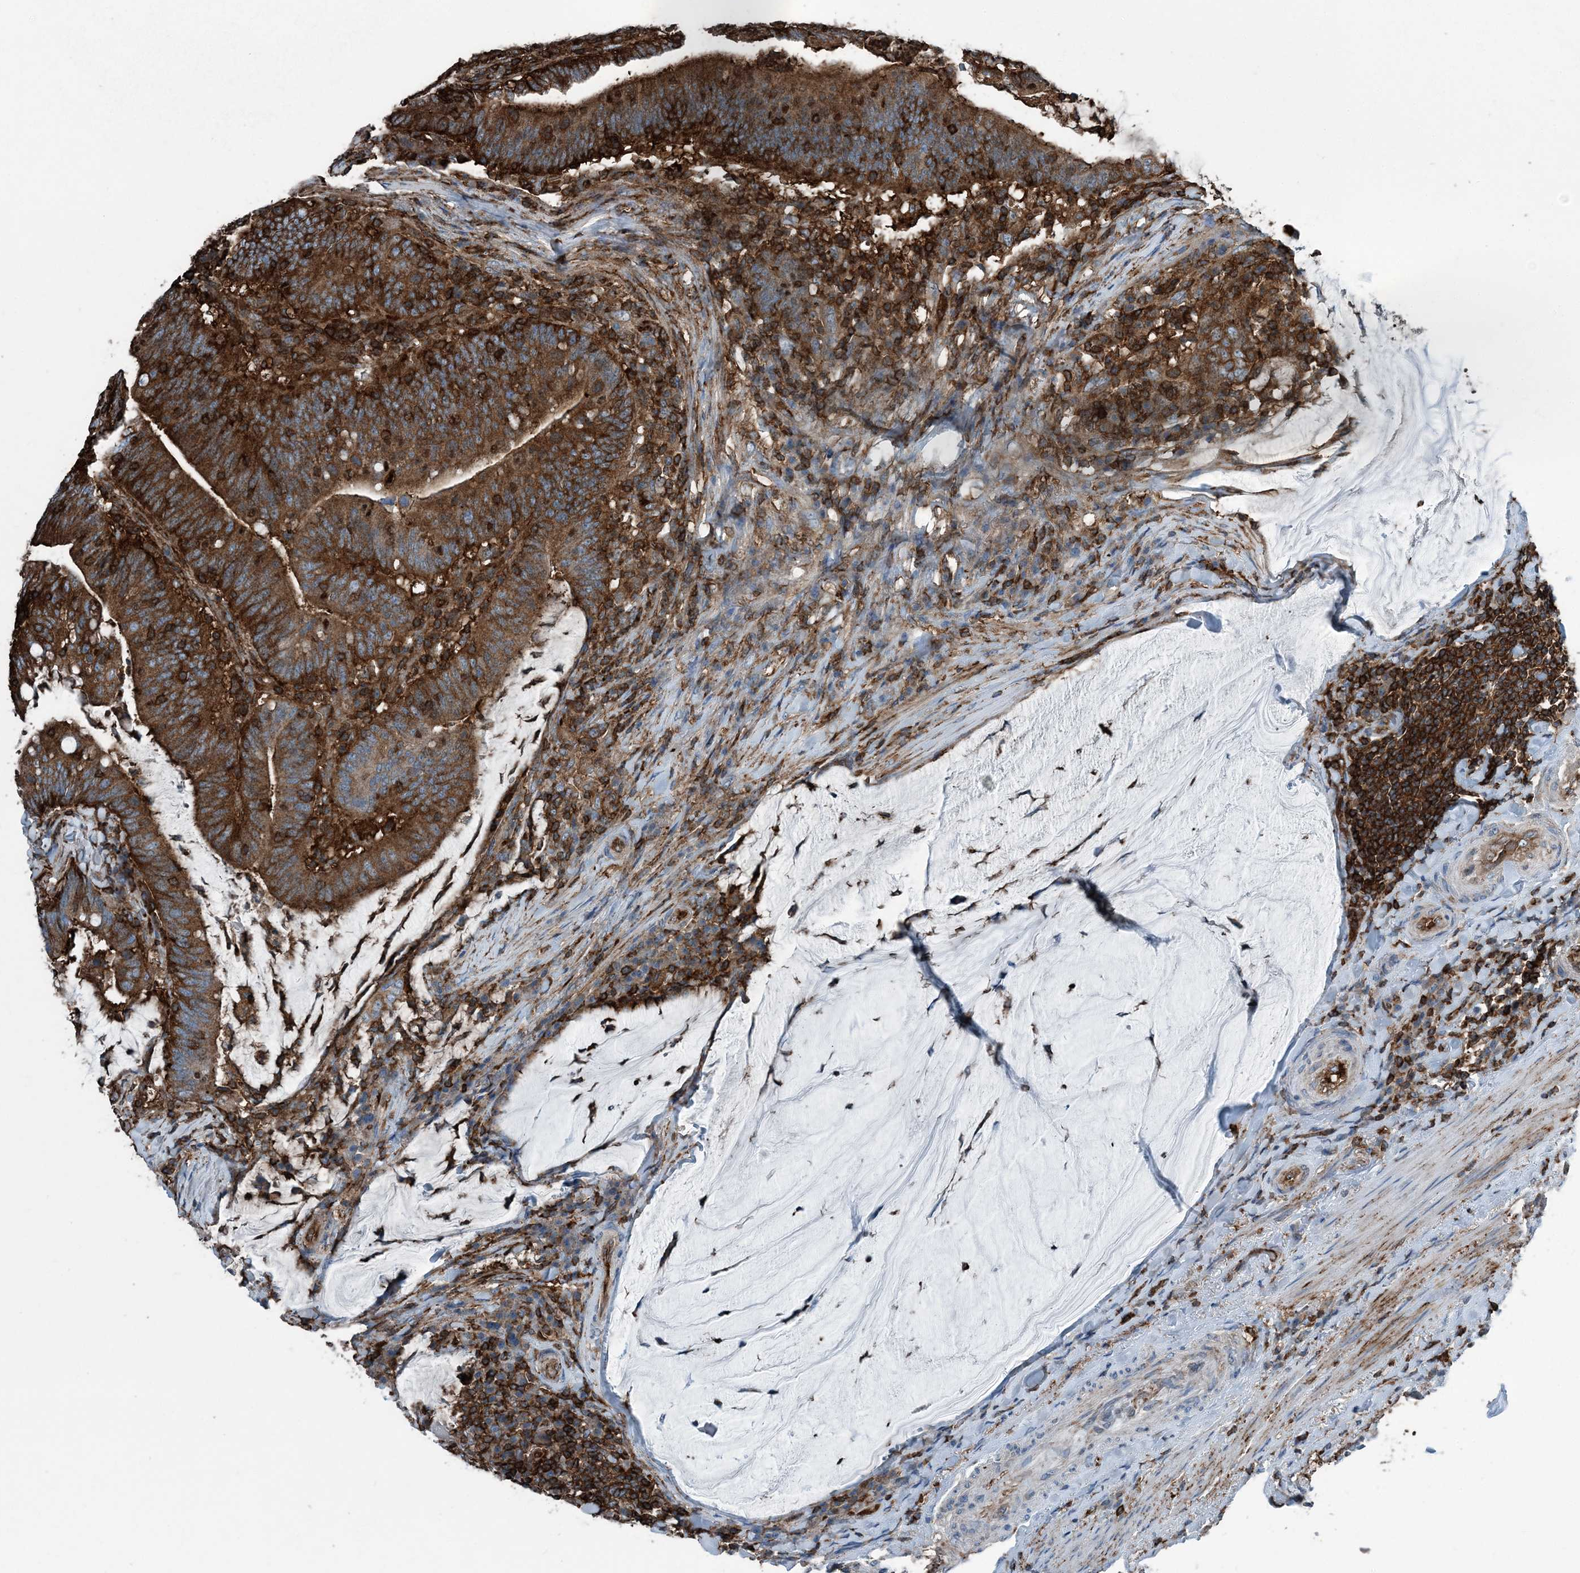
{"staining": {"intensity": "strong", "quantity": ">75%", "location": "cytoplasmic/membranous"}, "tissue": "colorectal cancer", "cell_type": "Tumor cells", "image_type": "cancer", "snomed": [{"axis": "morphology", "description": "Normal tissue, NOS"}, {"axis": "morphology", "description": "Adenocarcinoma, NOS"}, {"axis": "topography", "description": "Colon"}], "caption": "Protein expression analysis of colorectal cancer demonstrates strong cytoplasmic/membranous positivity in about >75% of tumor cells.", "gene": "CFL1", "patient": {"sex": "female", "age": 66}}